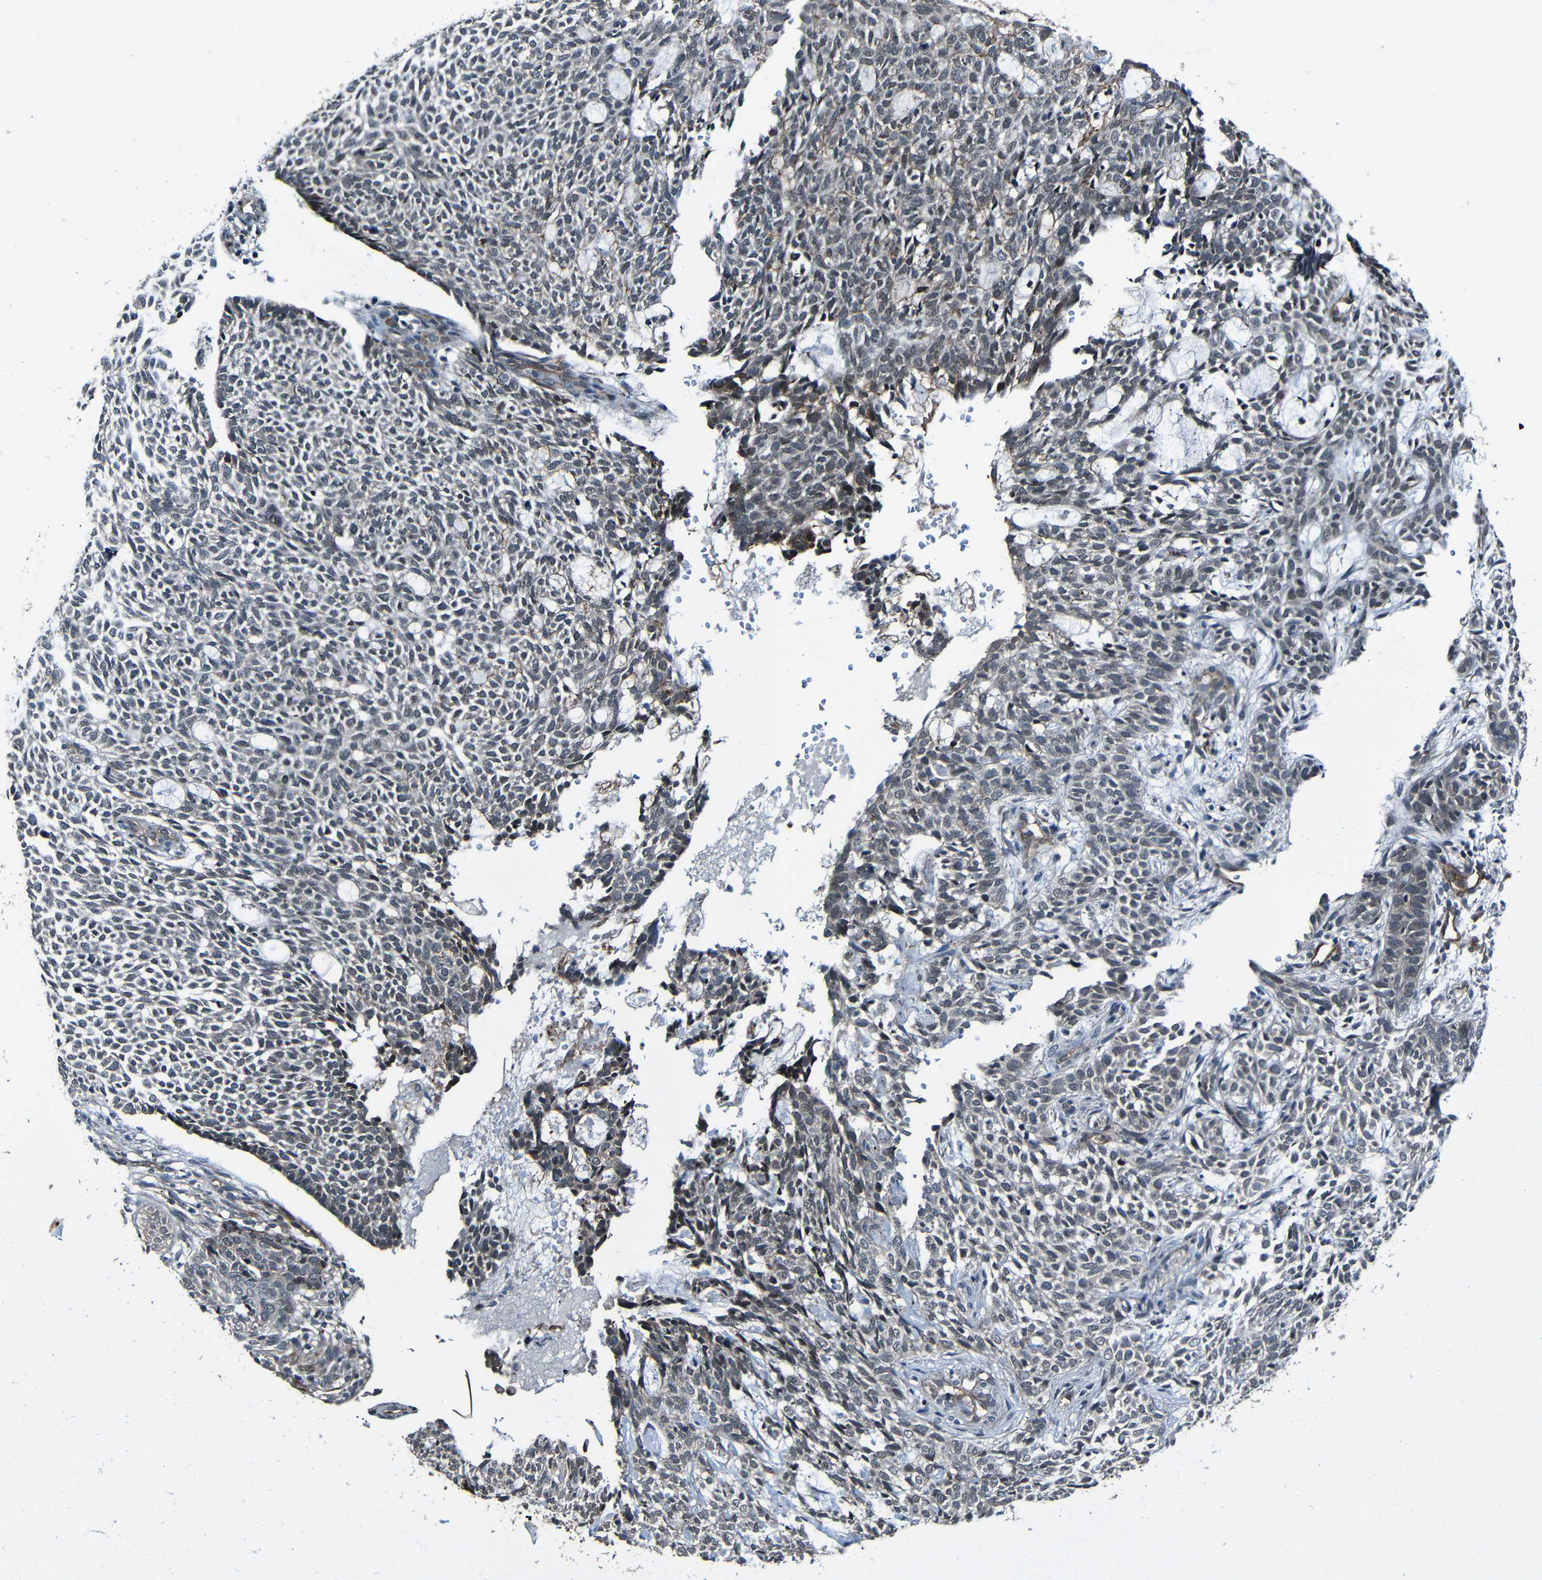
{"staining": {"intensity": "negative", "quantity": "none", "location": "none"}, "tissue": "skin cancer", "cell_type": "Tumor cells", "image_type": "cancer", "snomed": [{"axis": "morphology", "description": "Basal cell carcinoma"}, {"axis": "topography", "description": "Skin"}], "caption": "This histopathology image is of skin basal cell carcinoma stained with IHC to label a protein in brown with the nuclei are counter-stained blue. There is no expression in tumor cells. (DAB IHC visualized using brightfield microscopy, high magnification).", "gene": "LGR5", "patient": {"sex": "male", "age": 87}}